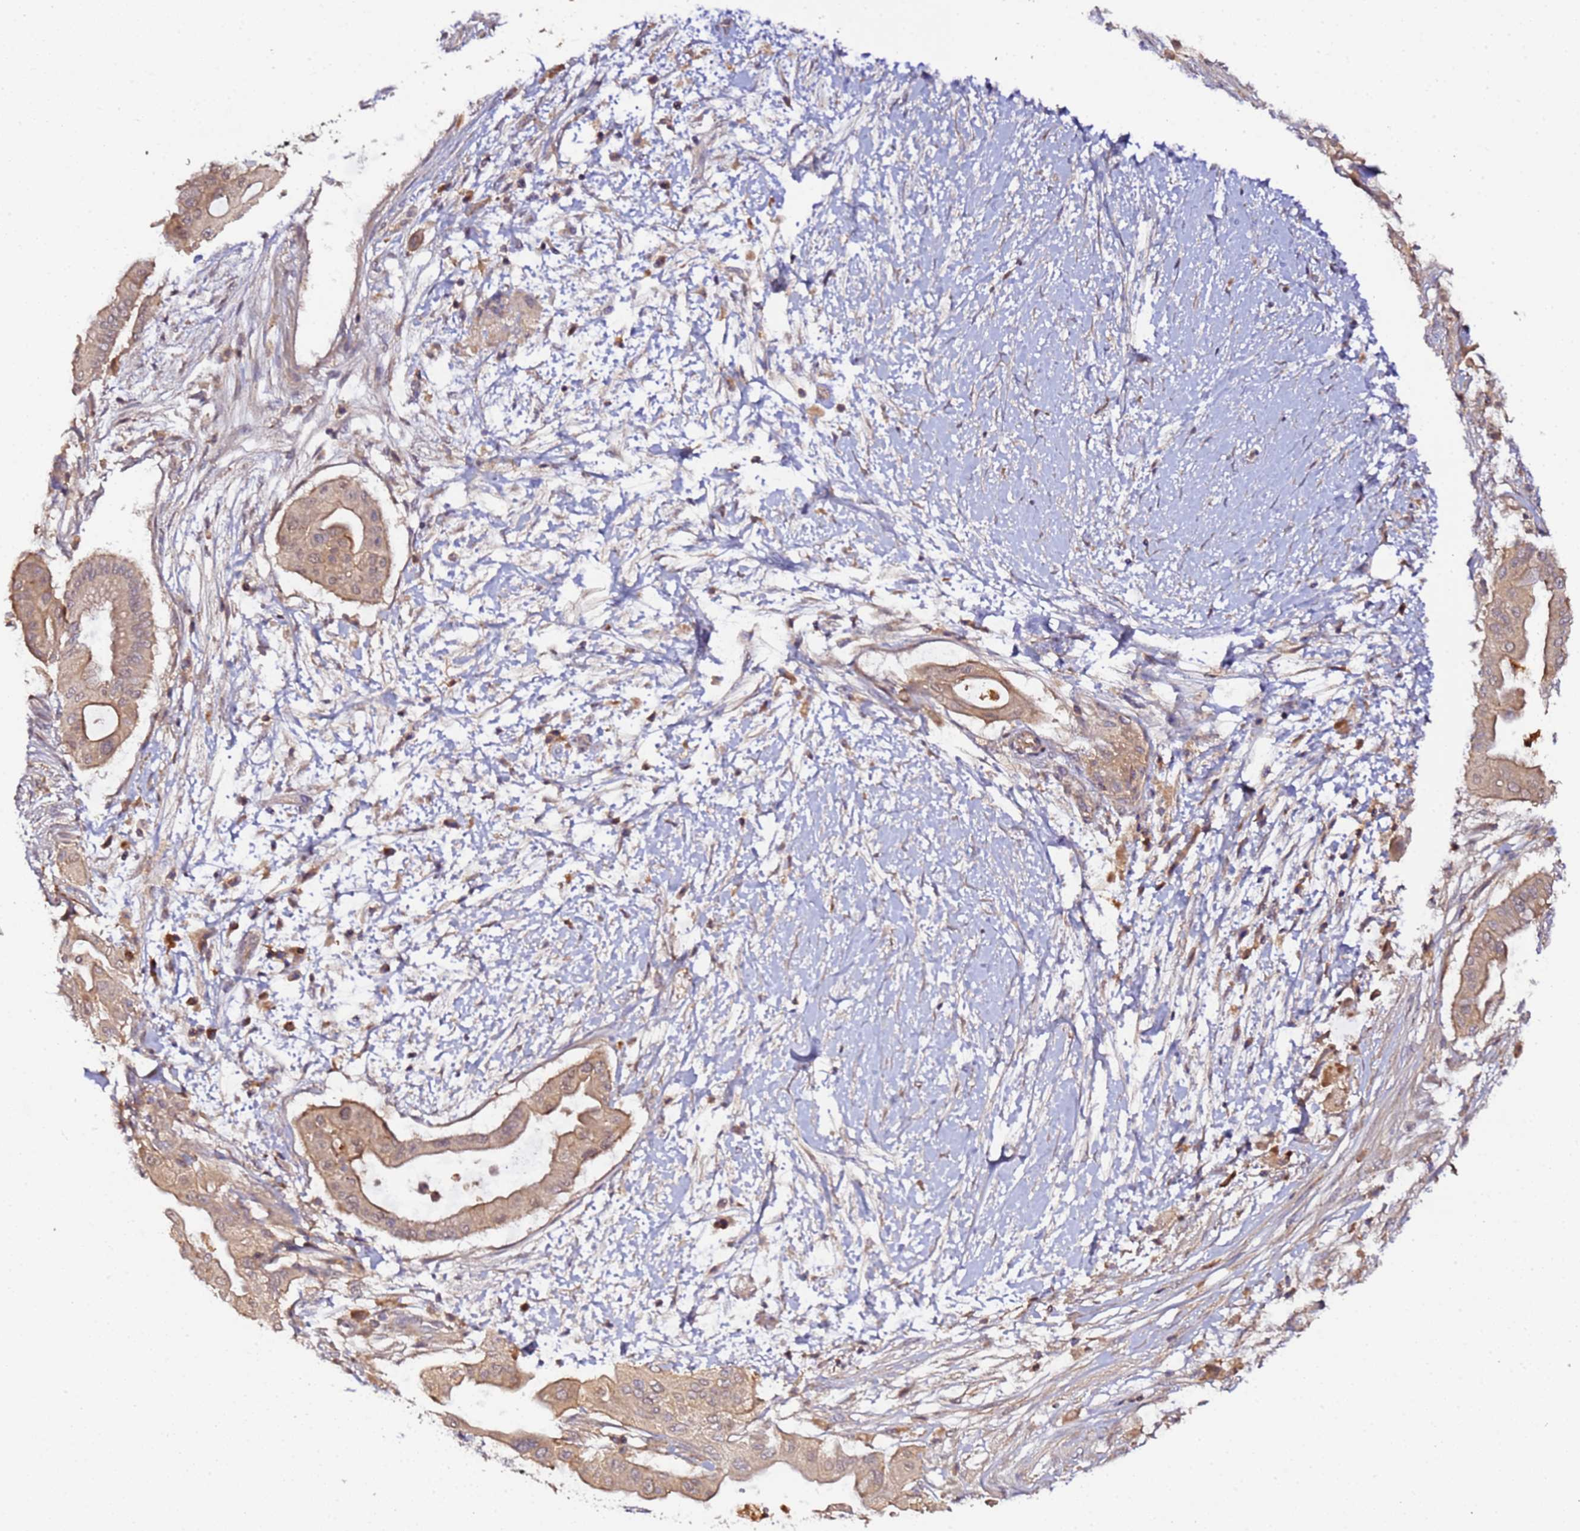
{"staining": {"intensity": "moderate", "quantity": ">75%", "location": "cytoplasmic/membranous"}, "tissue": "pancreatic cancer", "cell_type": "Tumor cells", "image_type": "cancer", "snomed": [{"axis": "morphology", "description": "Adenocarcinoma, NOS"}, {"axis": "topography", "description": "Pancreas"}], "caption": "Pancreatic cancer (adenocarcinoma) was stained to show a protein in brown. There is medium levels of moderate cytoplasmic/membranous staining in approximately >75% of tumor cells.", "gene": "TRIM26", "patient": {"sex": "male", "age": 68}}